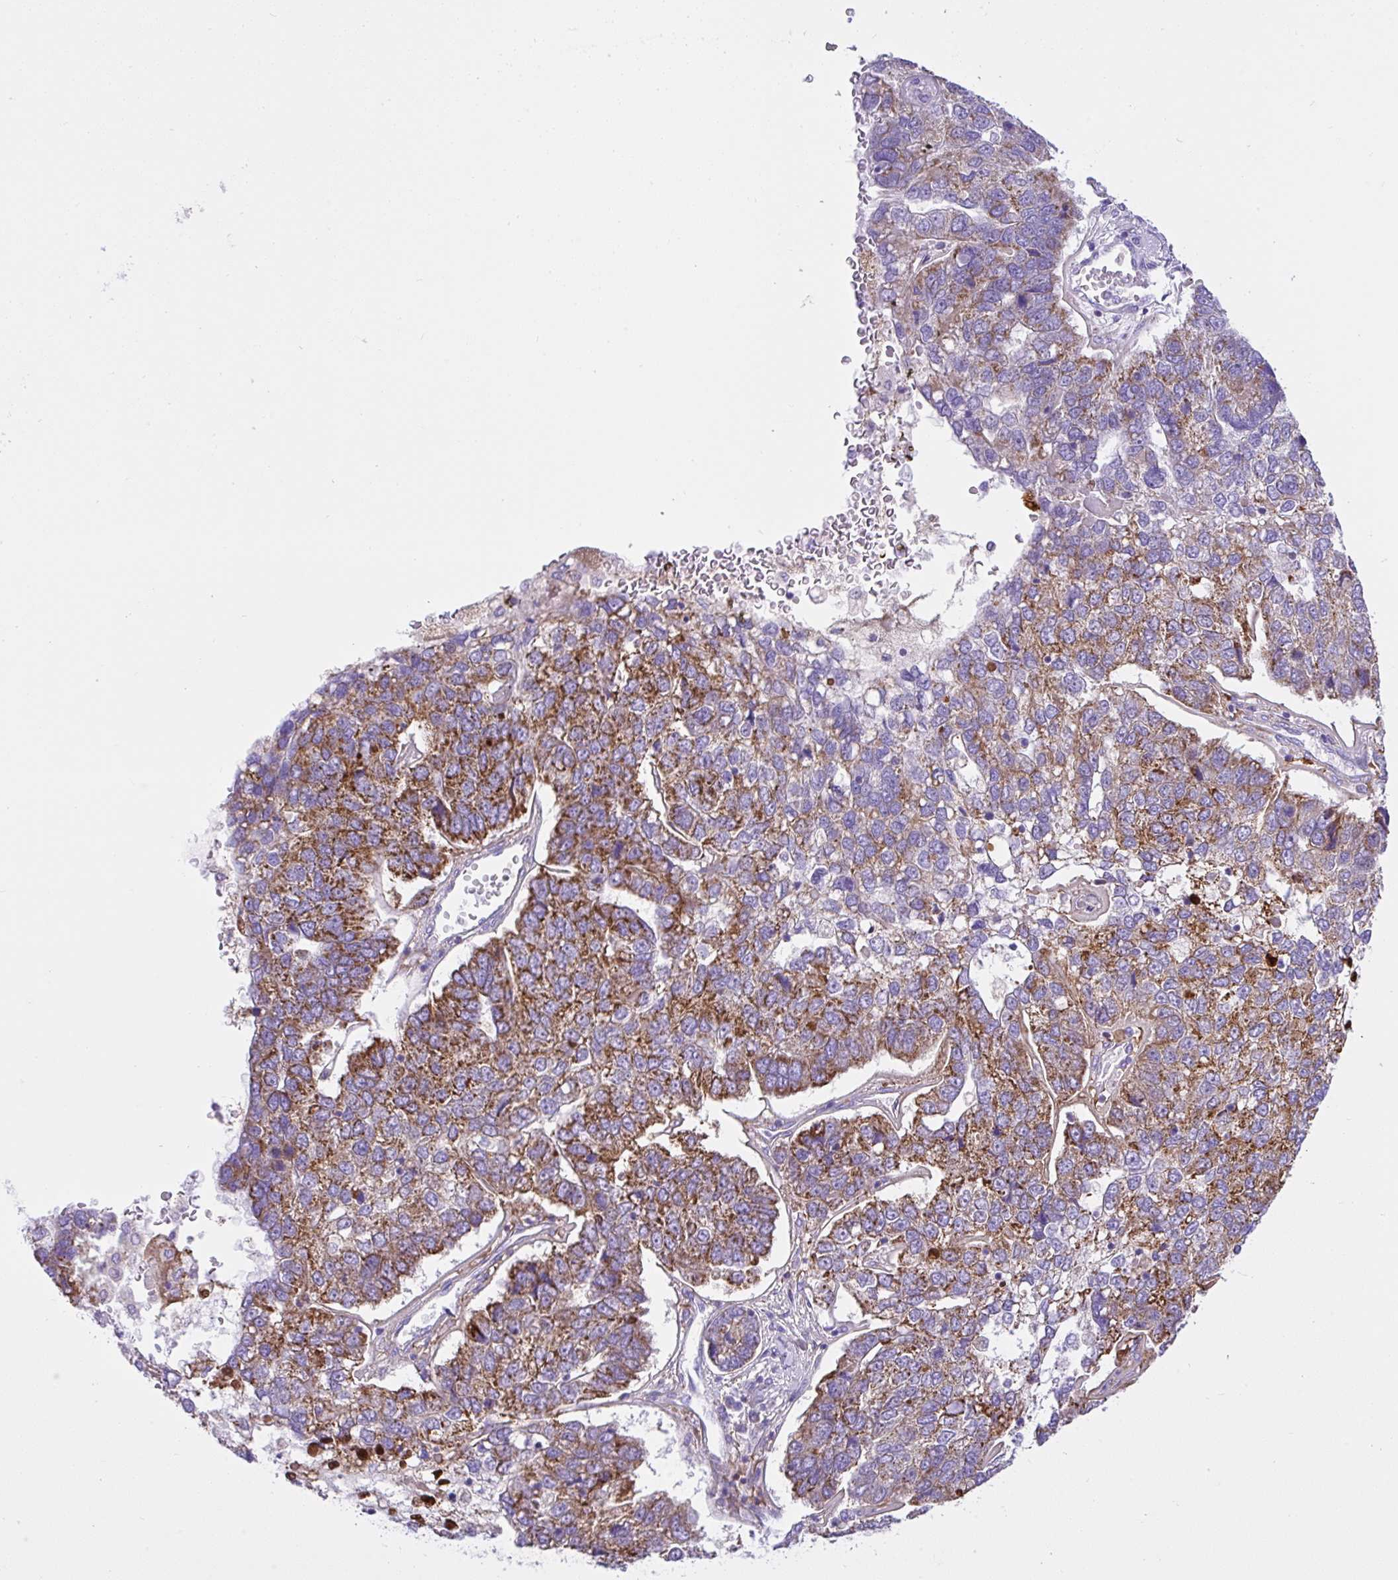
{"staining": {"intensity": "strong", "quantity": "25%-75%", "location": "cytoplasmic/membranous"}, "tissue": "pancreatic cancer", "cell_type": "Tumor cells", "image_type": "cancer", "snomed": [{"axis": "morphology", "description": "Adenocarcinoma, NOS"}, {"axis": "topography", "description": "Pancreas"}], "caption": "This histopathology image reveals immunohistochemistry staining of human adenocarcinoma (pancreatic), with high strong cytoplasmic/membranous staining in about 25%-75% of tumor cells.", "gene": "SLC13A1", "patient": {"sex": "female", "age": 61}}